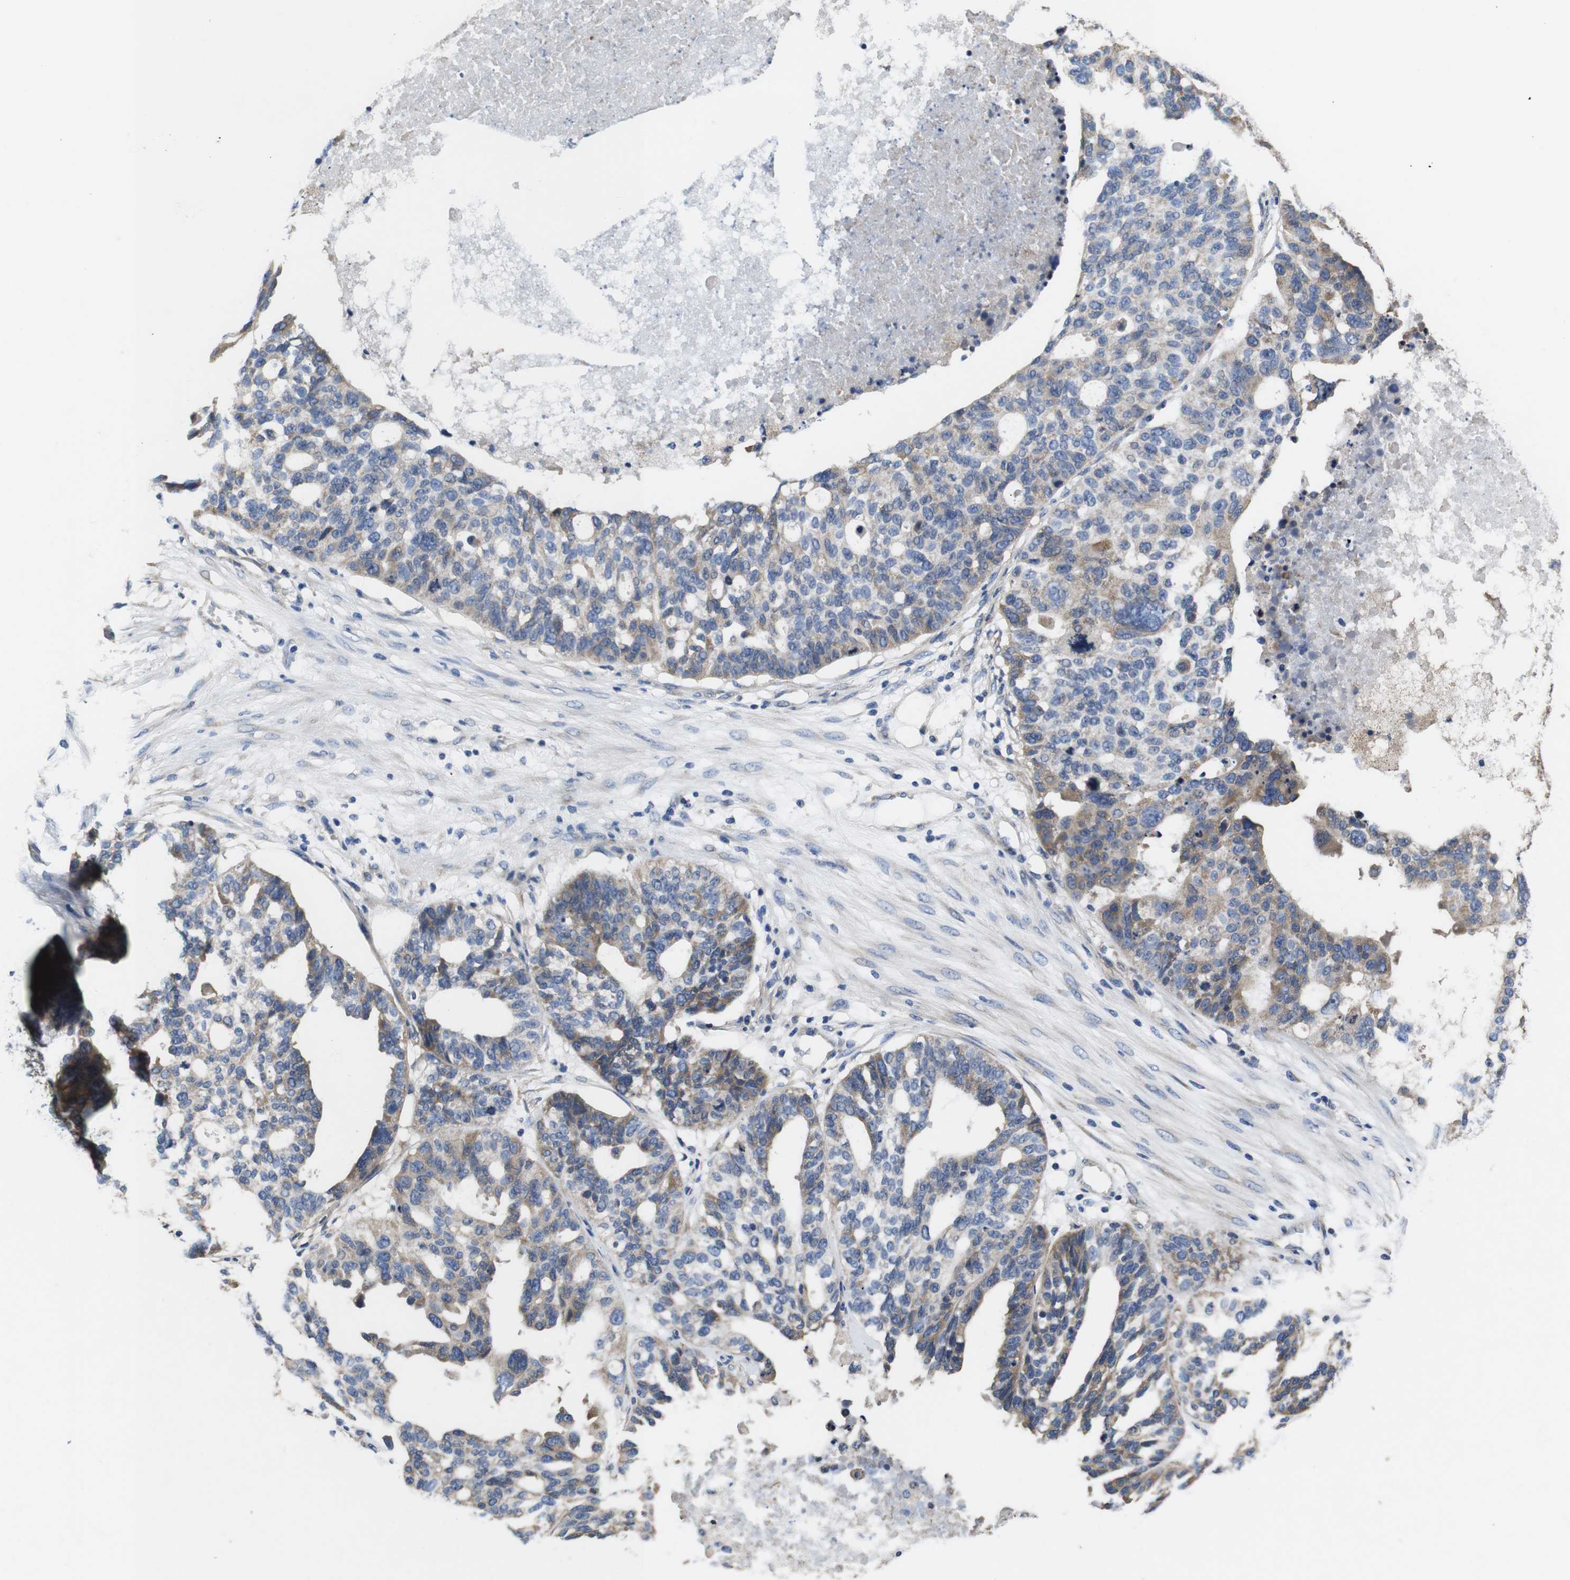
{"staining": {"intensity": "moderate", "quantity": "25%-75%", "location": "cytoplasmic/membranous"}, "tissue": "ovarian cancer", "cell_type": "Tumor cells", "image_type": "cancer", "snomed": [{"axis": "morphology", "description": "Cystadenocarcinoma, serous, NOS"}, {"axis": "topography", "description": "Ovary"}], "caption": "Immunohistochemical staining of serous cystadenocarcinoma (ovarian) shows medium levels of moderate cytoplasmic/membranous positivity in approximately 25%-75% of tumor cells.", "gene": "MARCHF7", "patient": {"sex": "female", "age": 59}}